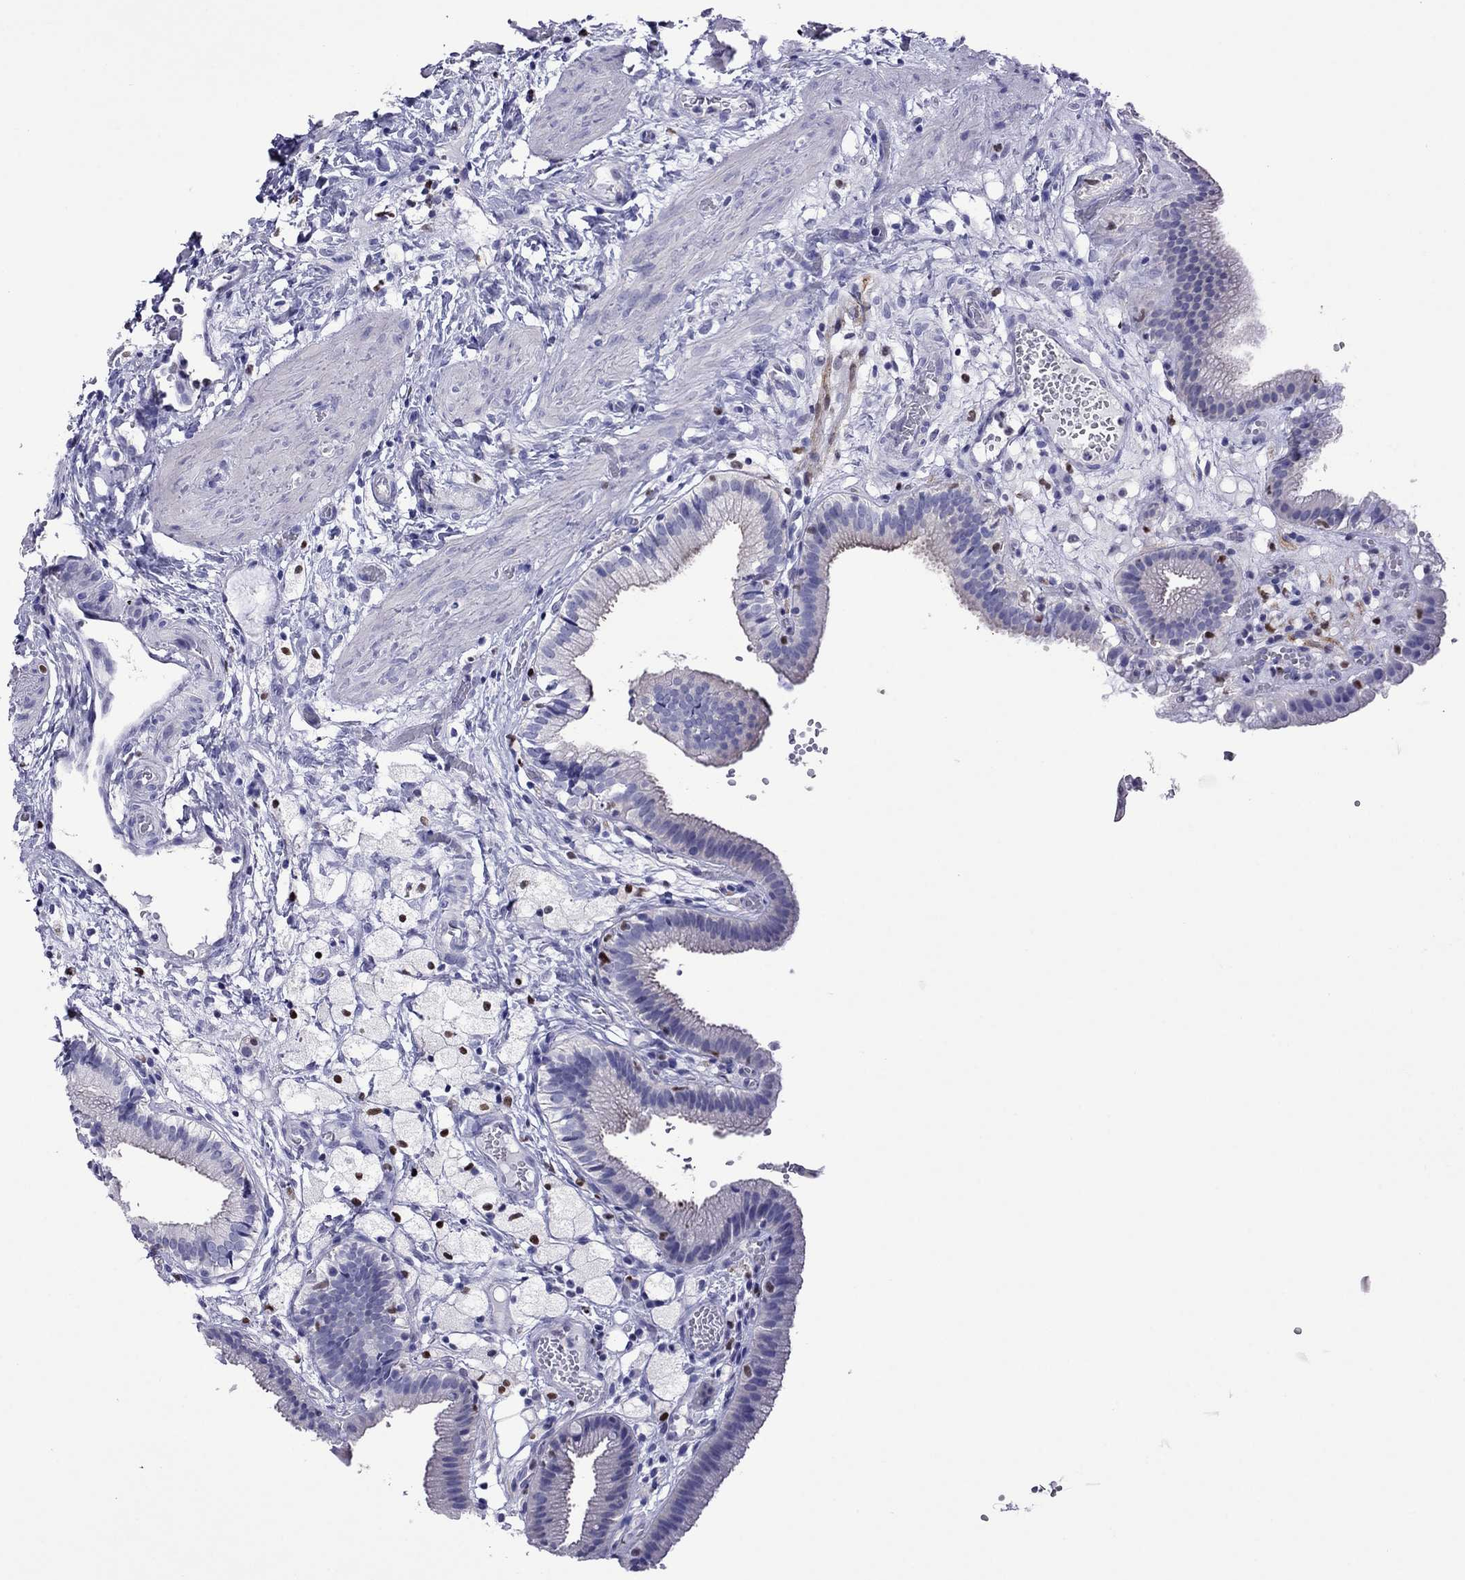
{"staining": {"intensity": "negative", "quantity": "none", "location": "none"}, "tissue": "gallbladder", "cell_type": "Glandular cells", "image_type": "normal", "snomed": [{"axis": "morphology", "description": "Normal tissue, NOS"}, {"axis": "topography", "description": "Gallbladder"}], "caption": "Immunohistochemistry image of normal gallbladder stained for a protein (brown), which shows no positivity in glandular cells.", "gene": "MPZ", "patient": {"sex": "female", "age": 24}}